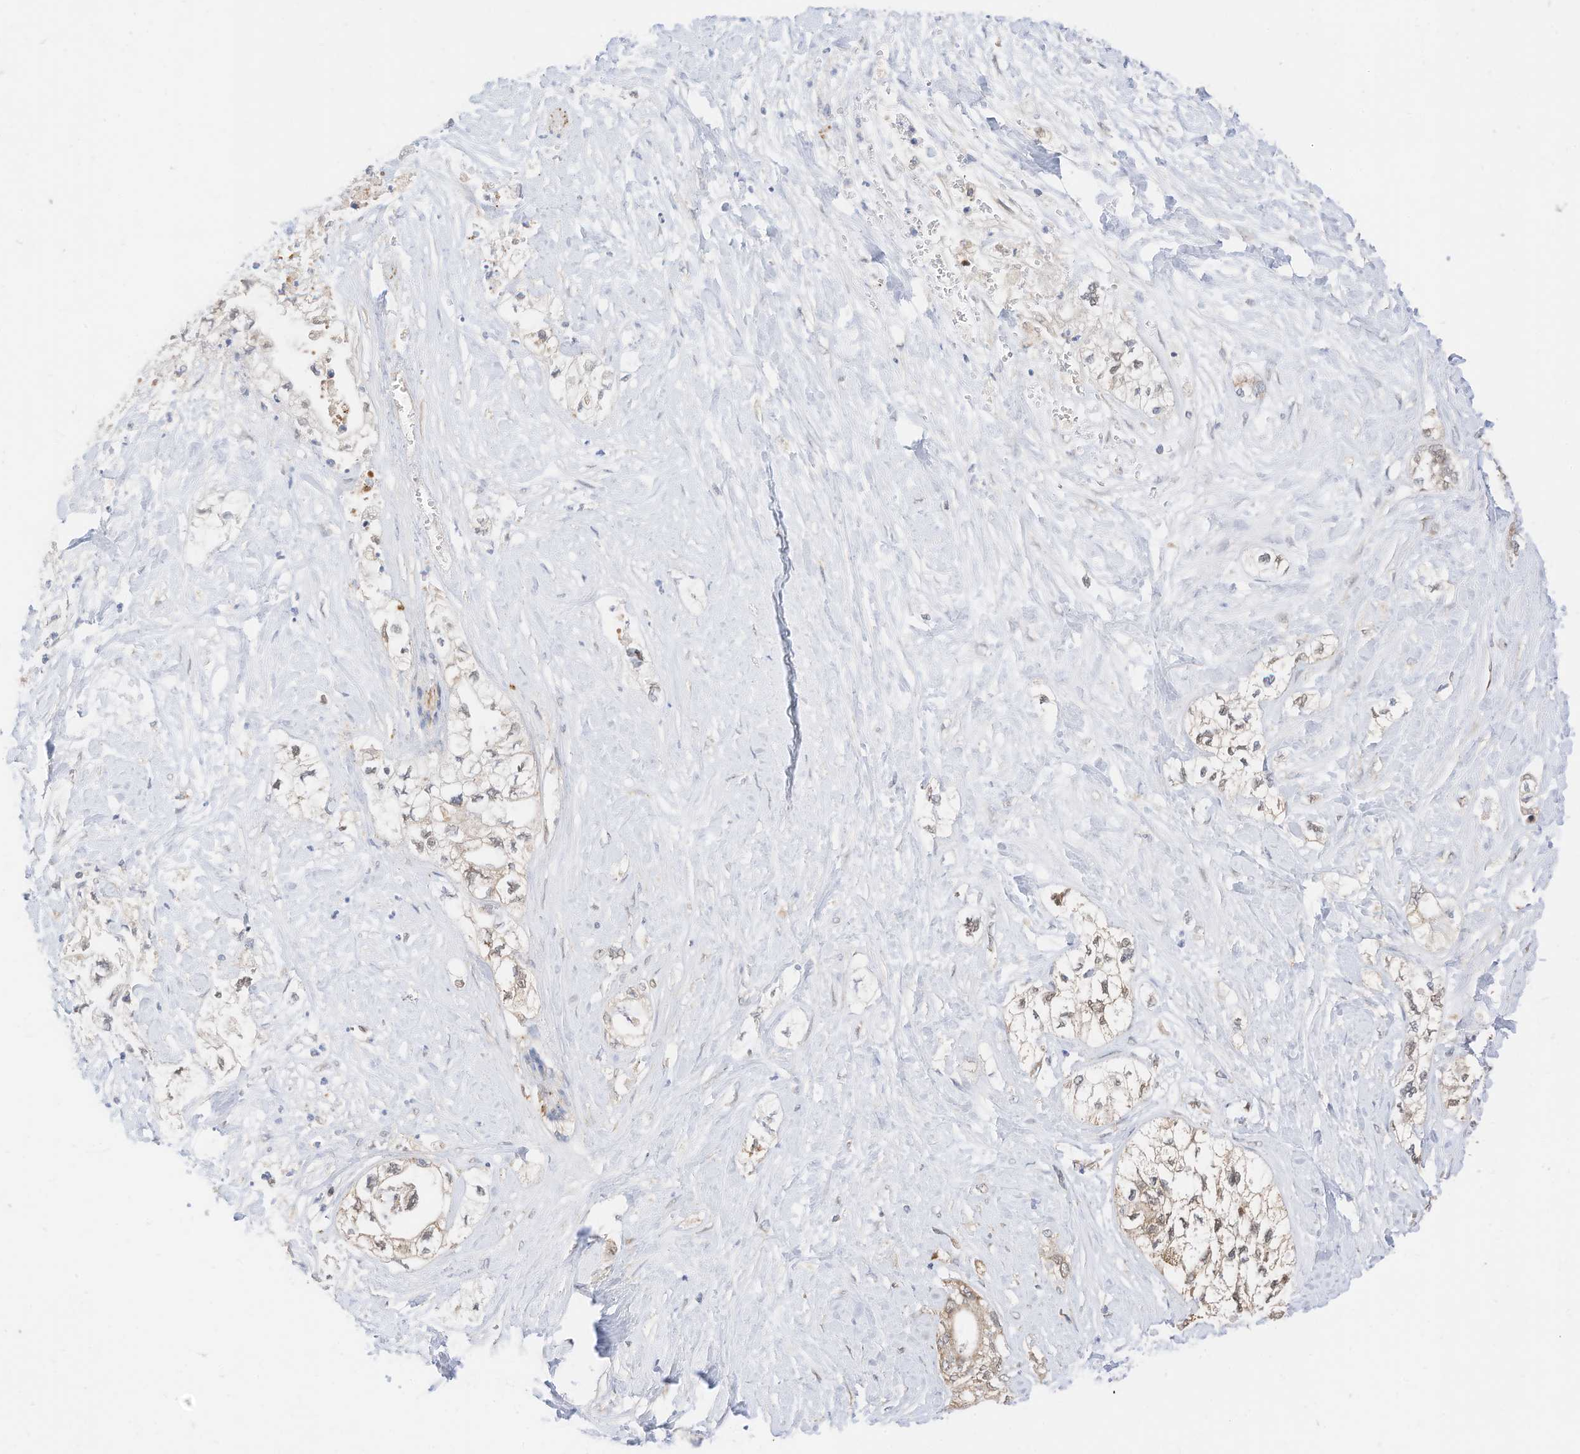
{"staining": {"intensity": "weak", "quantity": "<25%", "location": "cytoplasmic/membranous"}, "tissue": "pancreatic cancer", "cell_type": "Tumor cells", "image_type": "cancer", "snomed": [{"axis": "morphology", "description": "Adenocarcinoma, NOS"}, {"axis": "topography", "description": "Pancreas"}], "caption": "The image exhibits no significant expression in tumor cells of pancreatic cancer. The staining was performed using DAB (3,3'-diaminobenzidine) to visualize the protein expression in brown, while the nuclei were stained in blue with hematoxylin (Magnification: 20x).", "gene": "METTL6", "patient": {"sex": "male", "age": 70}}